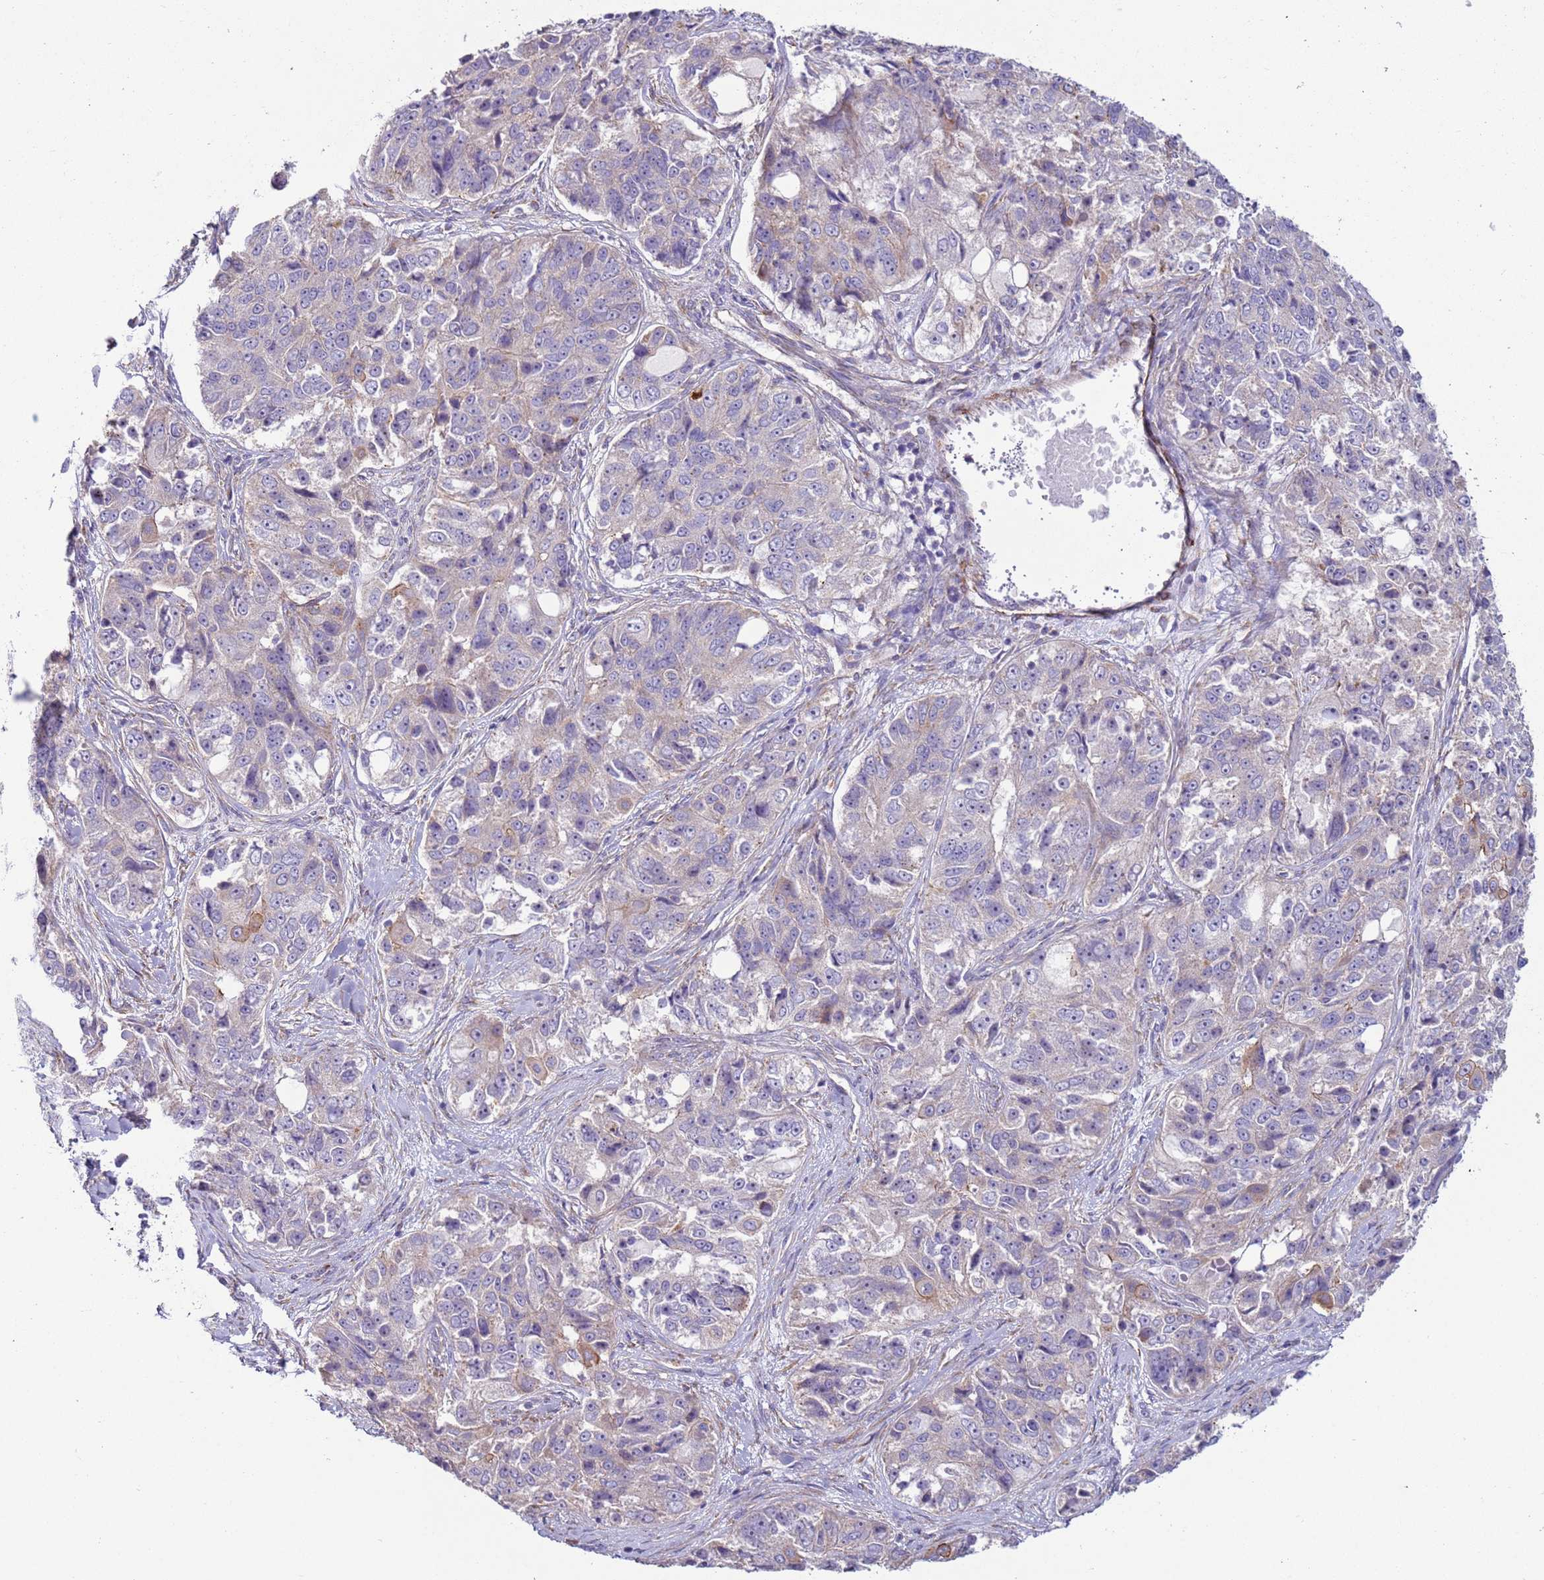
{"staining": {"intensity": "weak", "quantity": "<25%", "location": "cytoplasmic/membranous"}, "tissue": "ovarian cancer", "cell_type": "Tumor cells", "image_type": "cancer", "snomed": [{"axis": "morphology", "description": "Carcinoma, endometroid"}, {"axis": "topography", "description": "Ovary"}], "caption": "Immunohistochemistry (IHC) micrograph of neoplastic tissue: ovarian cancer stained with DAB (3,3'-diaminobenzidine) reveals no significant protein positivity in tumor cells.", "gene": "HEATR1", "patient": {"sex": "female", "age": 51}}